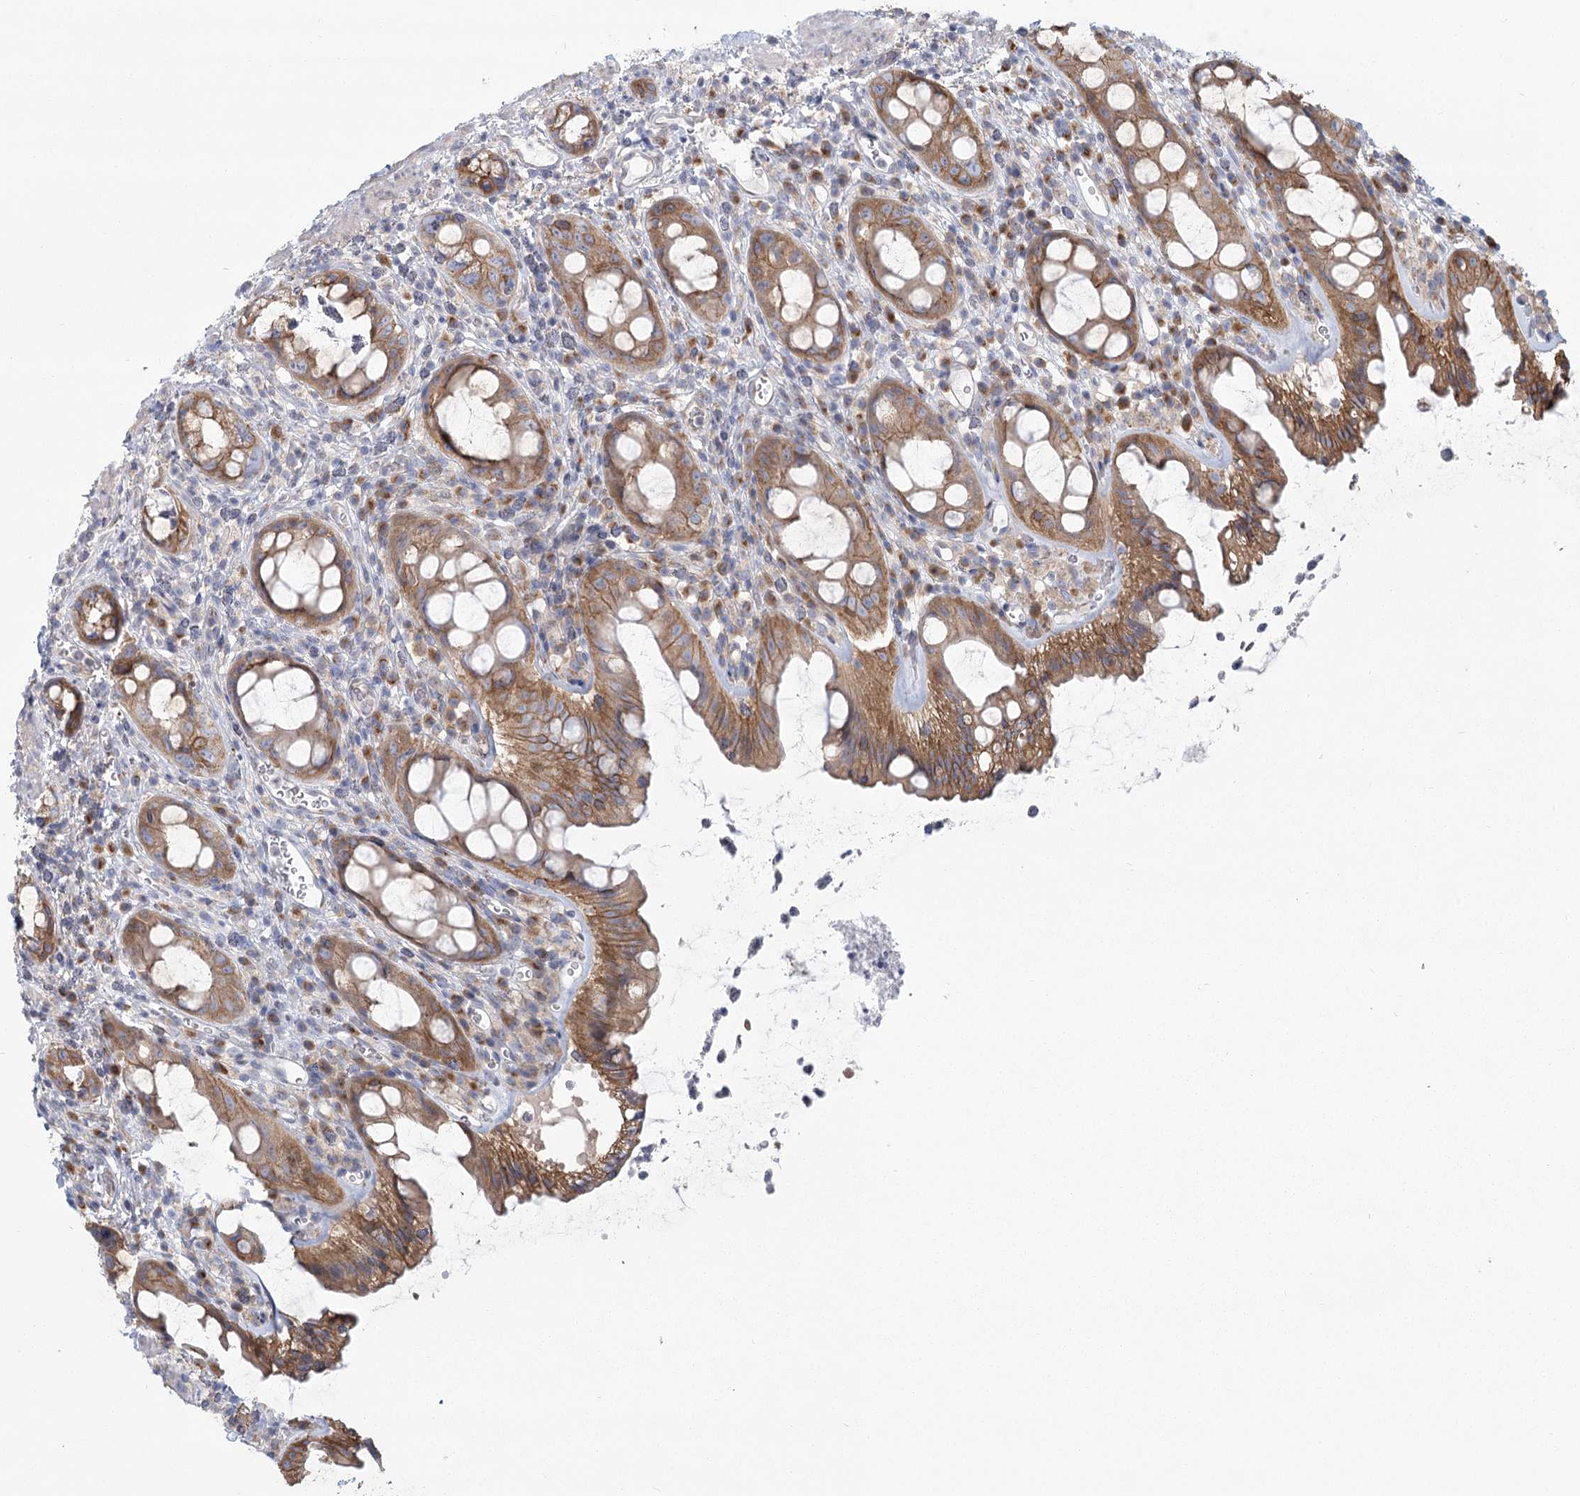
{"staining": {"intensity": "moderate", "quantity": ">75%", "location": "cytoplasmic/membranous"}, "tissue": "rectum", "cell_type": "Glandular cells", "image_type": "normal", "snomed": [{"axis": "morphology", "description": "Normal tissue, NOS"}, {"axis": "topography", "description": "Rectum"}], "caption": "DAB immunohistochemical staining of unremarkable human rectum exhibits moderate cytoplasmic/membranous protein expression in approximately >75% of glandular cells.", "gene": "CNTLN", "patient": {"sex": "female", "age": 57}}